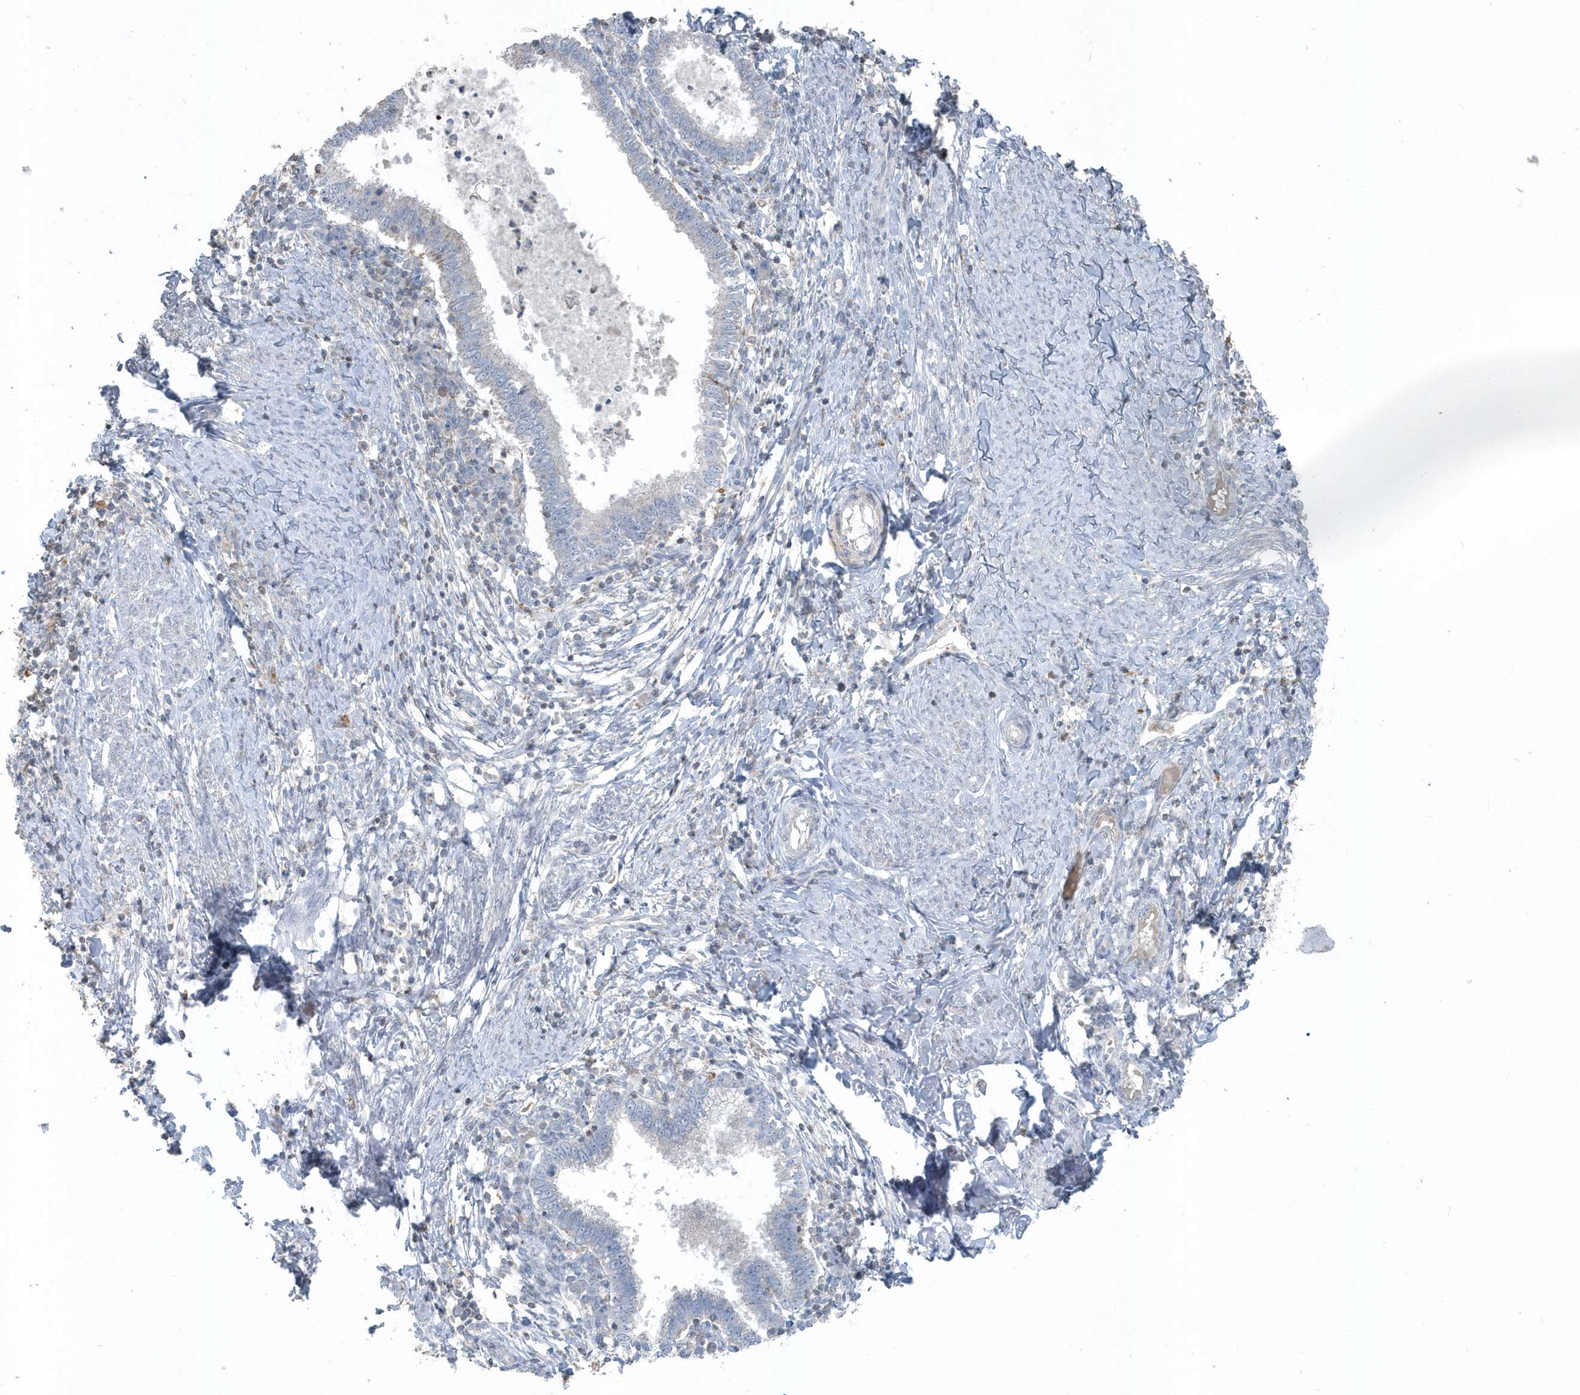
{"staining": {"intensity": "negative", "quantity": "none", "location": "none"}, "tissue": "cervical cancer", "cell_type": "Tumor cells", "image_type": "cancer", "snomed": [{"axis": "morphology", "description": "Adenocarcinoma, NOS"}, {"axis": "topography", "description": "Cervix"}], "caption": "There is no significant positivity in tumor cells of cervical cancer.", "gene": "ACTC1", "patient": {"sex": "female", "age": 36}}